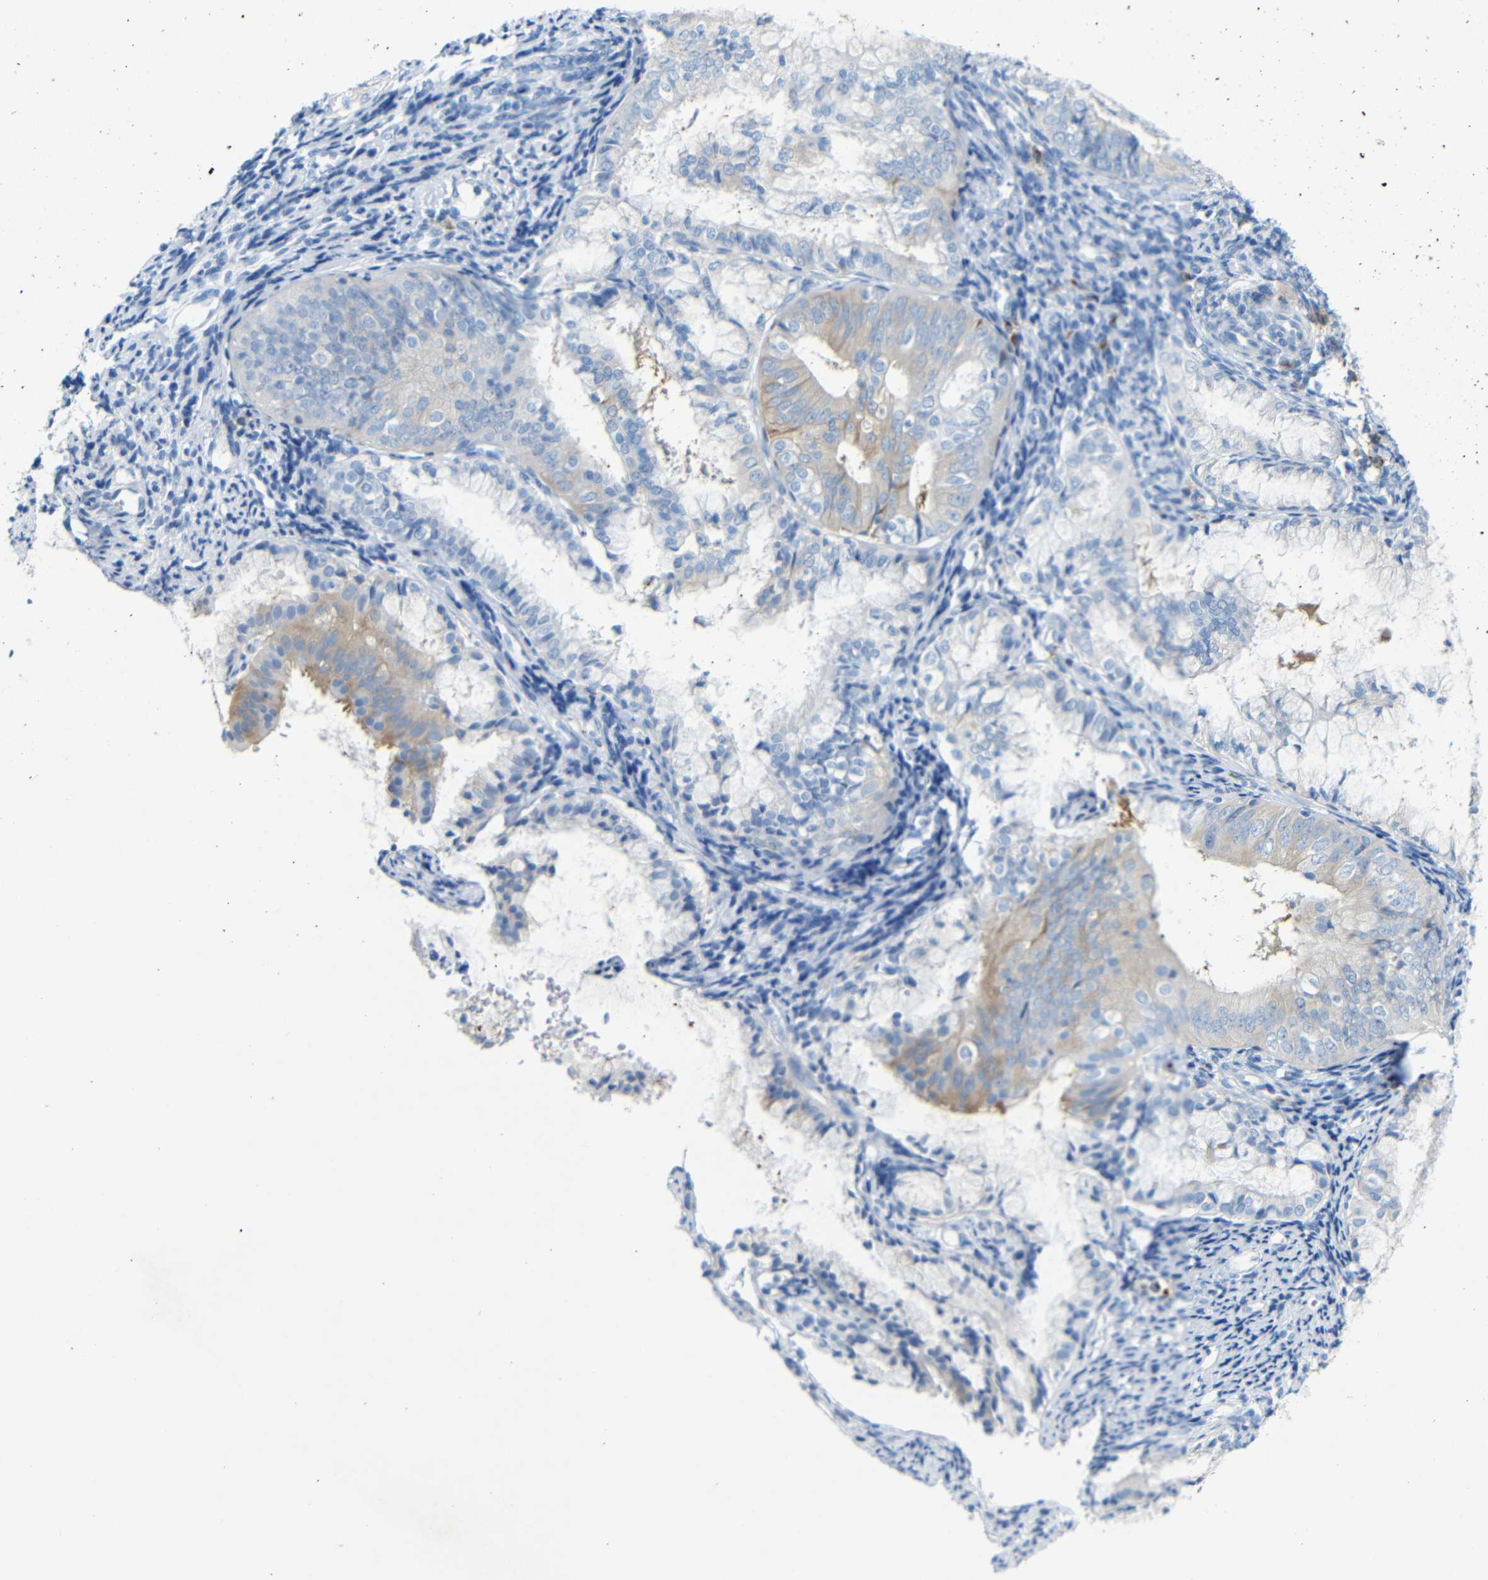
{"staining": {"intensity": "weak", "quantity": "<25%", "location": "cytoplasmic/membranous"}, "tissue": "endometrial cancer", "cell_type": "Tumor cells", "image_type": "cancer", "snomed": [{"axis": "morphology", "description": "Adenocarcinoma, NOS"}, {"axis": "topography", "description": "Endometrium"}], "caption": "This micrograph is of endometrial cancer stained with IHC to label a protein in brown with the nuclei are counter-stained blue. There is no expression in tumor cells.", "gene": "FCRL1", "patient": {"sex": "female", "age": 63}}